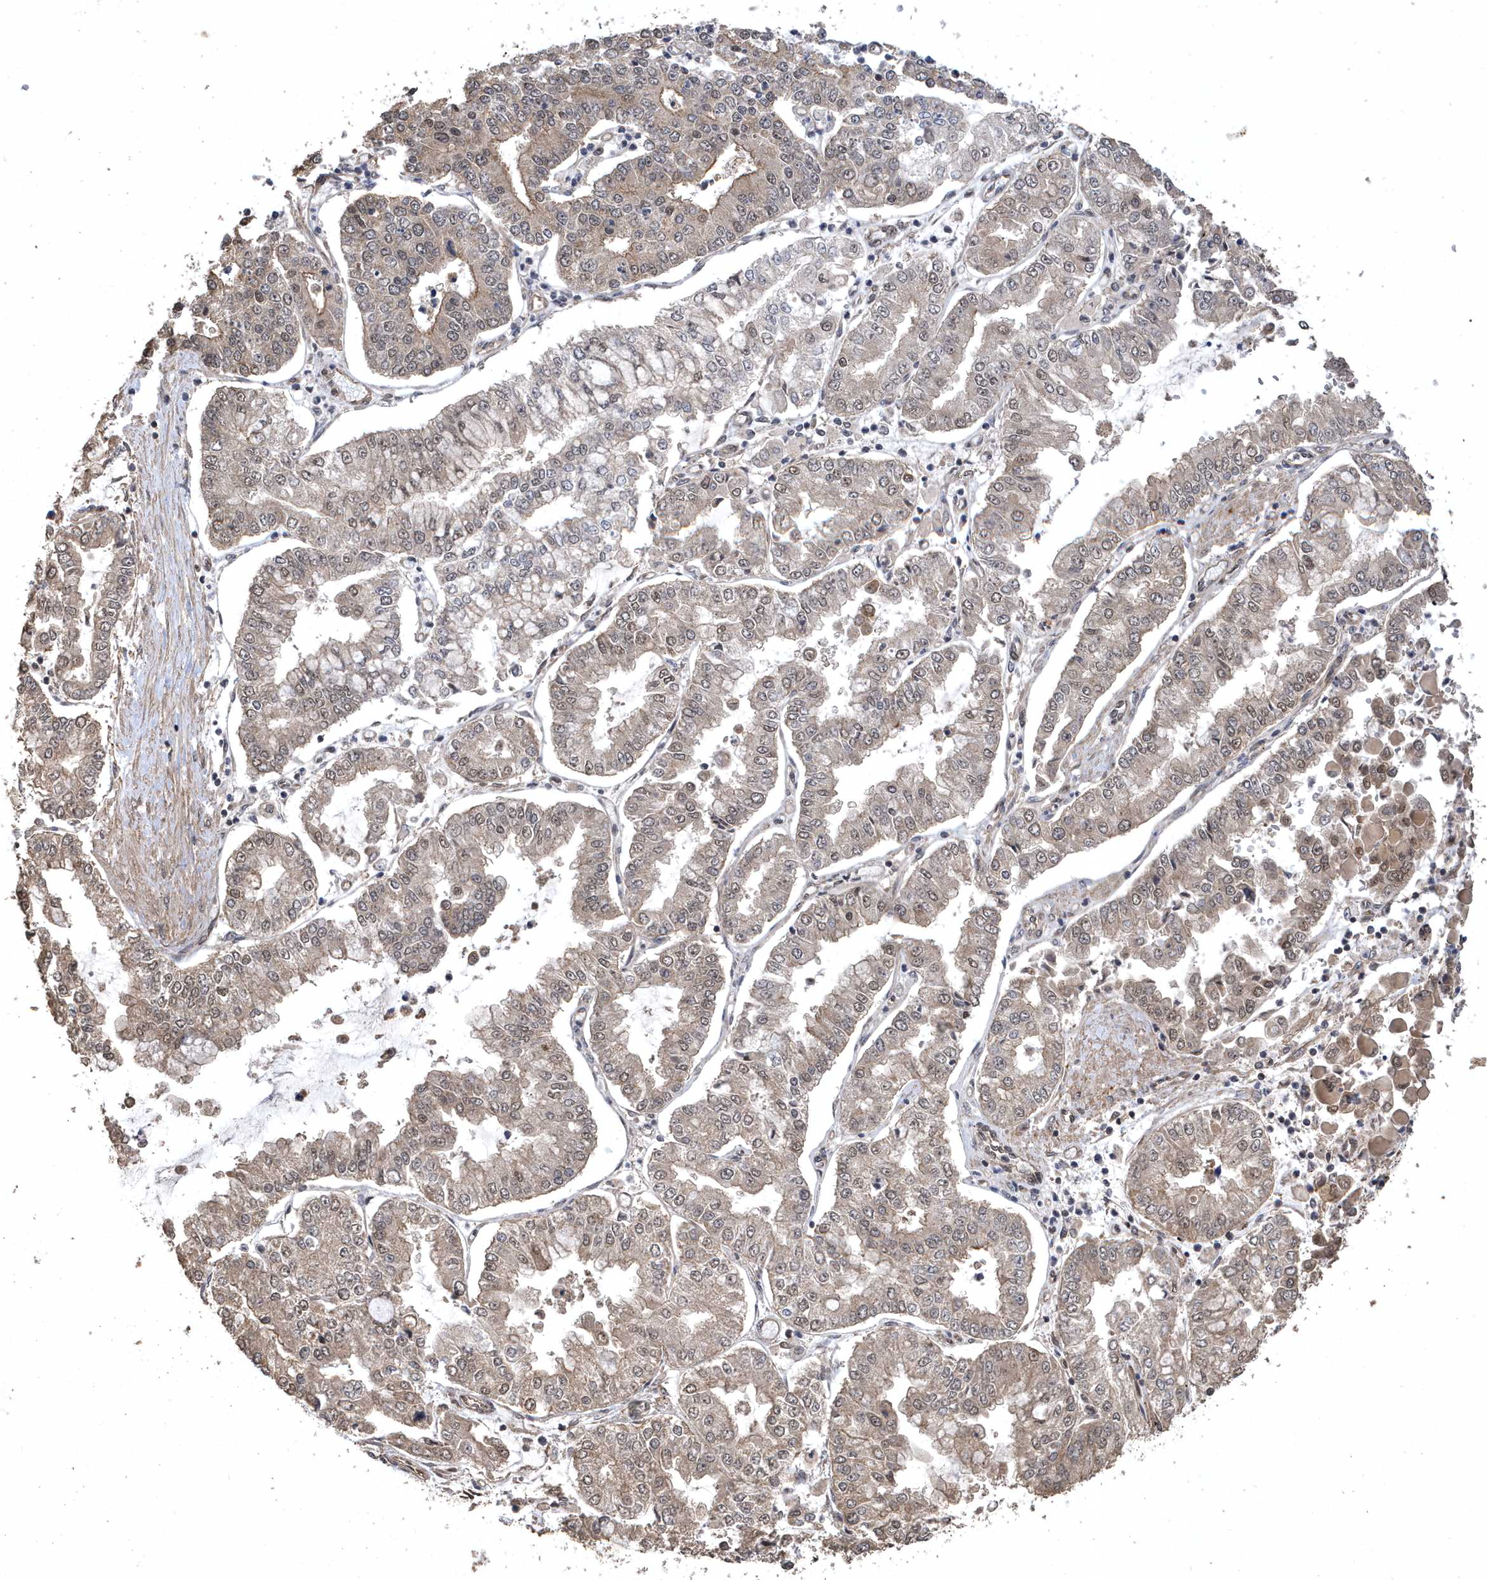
{"staining": {"intensity": "weak", "quantity": "25%-75%", "location": "cytoplasmic/membranous"}, "tissue": "stomach cancer", "cell_type": "Tumor cells", "image_type": "cancer", "snomed": [{"axis": "morphology", "description": "Adenocarcinoma, NOS"}, {"axis": "topography", "description": "Stomach"}], "caption": "Immunohistochemical staining of stomach adenocarcinoma displays weak cytoplasmic/membranous protein positivity in approximately 25%-75% of tumor cells.", "gene": "INTS12", "patient": {"sex": "male", "age": 76}}